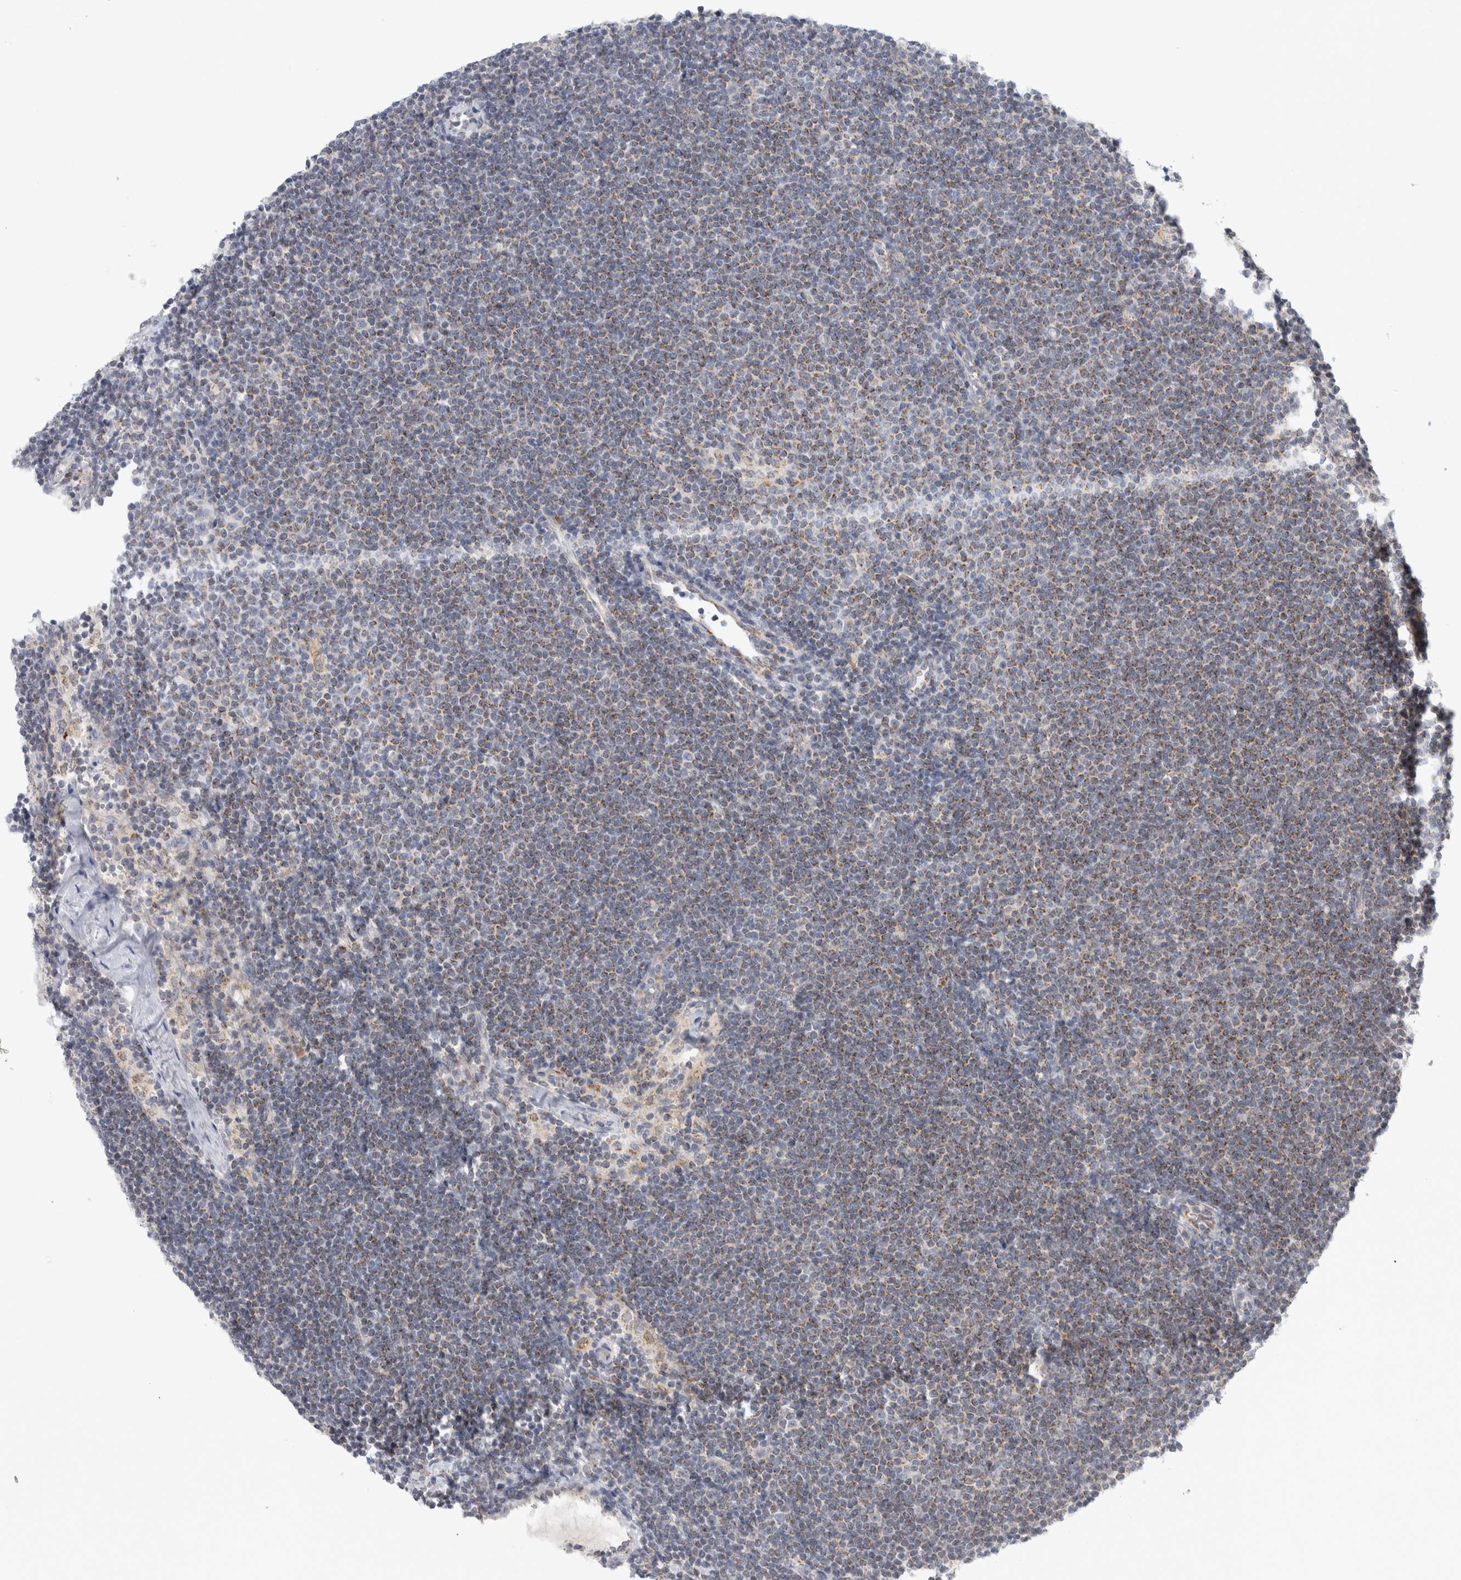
{"staining": {"intensity": "moderate", "quantity": ">75%", "location": "cytoplasmic/membranous"}, "tissue": "lymphoma", "cell_type": "Tumor cells", "image_type": "cancer", "snomed": [{"axis": "morphology", "description": "Malignant lymphoma, non-Hodgkin's type, Low grade"}, {"axis": "topography", "description": "Lymph node"}], "caption": "Moderate cytoplasmic/membranous protein positivity is appreciated in approximately >75% of tumor cells in low-grade malignant lymphoma, non-Hodgkin's type. (Stains: DAB in brown, nuclei in blue, Microscopy: brightfield microscopy at high magnification).", "gene": "RAB18", "patient": {"sex": "female", "age": 53}}